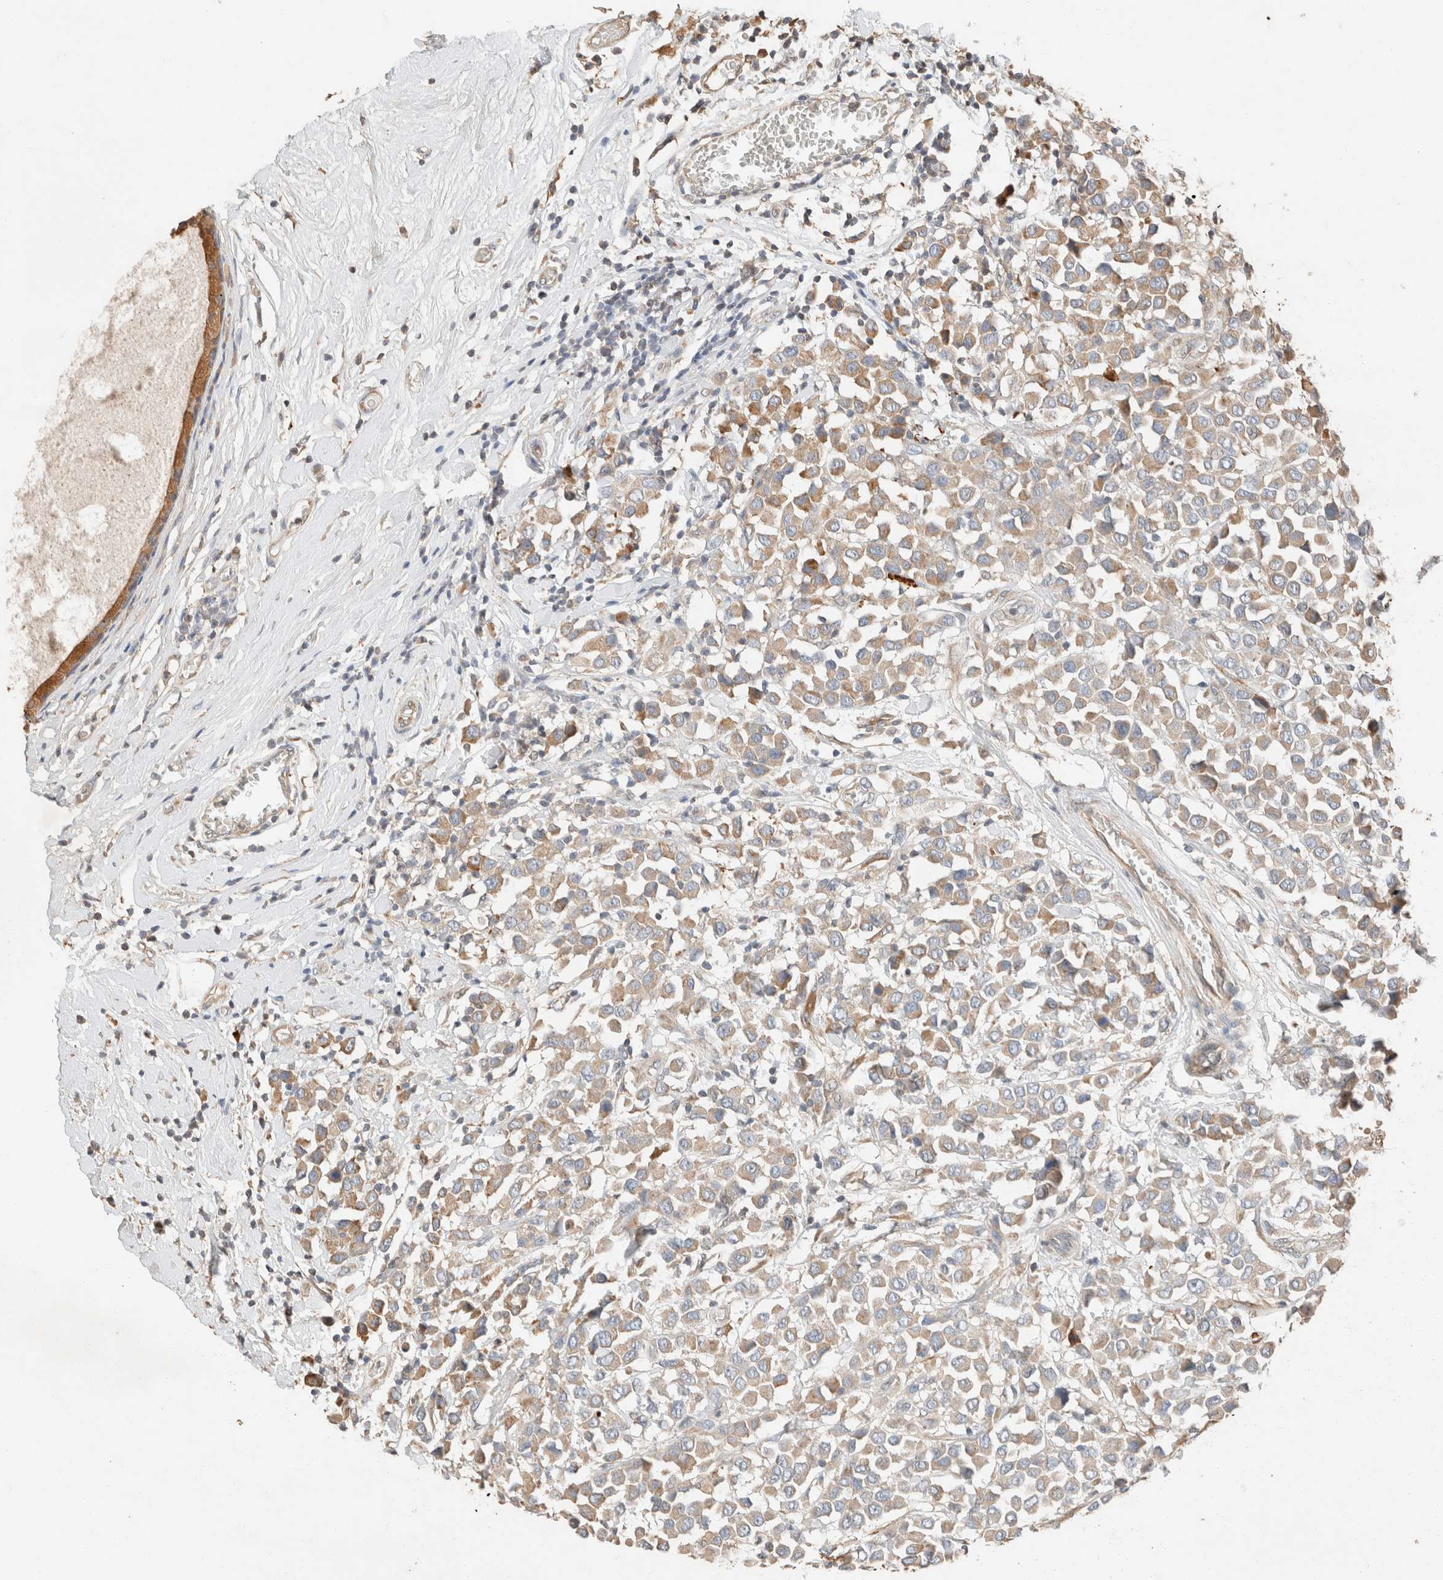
{"staining": {"intensity": "moderate", "quantity": ">75%", "location": "cytoplasmic/membranous"}, "tissue": "breast cancer", "cell_type": "Tumor cells", "image_type": "cancer", "snomed": [{"axis": "morphology", "description": "Duct carcinoma"}, {"axis": "topography", "description": "Breast"}], "caption": "Immunohistochemistry histopathology image of neoplastic tissue: human breast infiltrating ductal carcinoma stained using immunohistochemistry (IHC) reveals medium levels of moderate protein expression localized specifically in the cytoplasmic/membranous of tumor cells, appearing as a cytoplasmic/membranous brown color.", "gene": "TUBD1", "patient": {"sex": "female", "age": 61}}